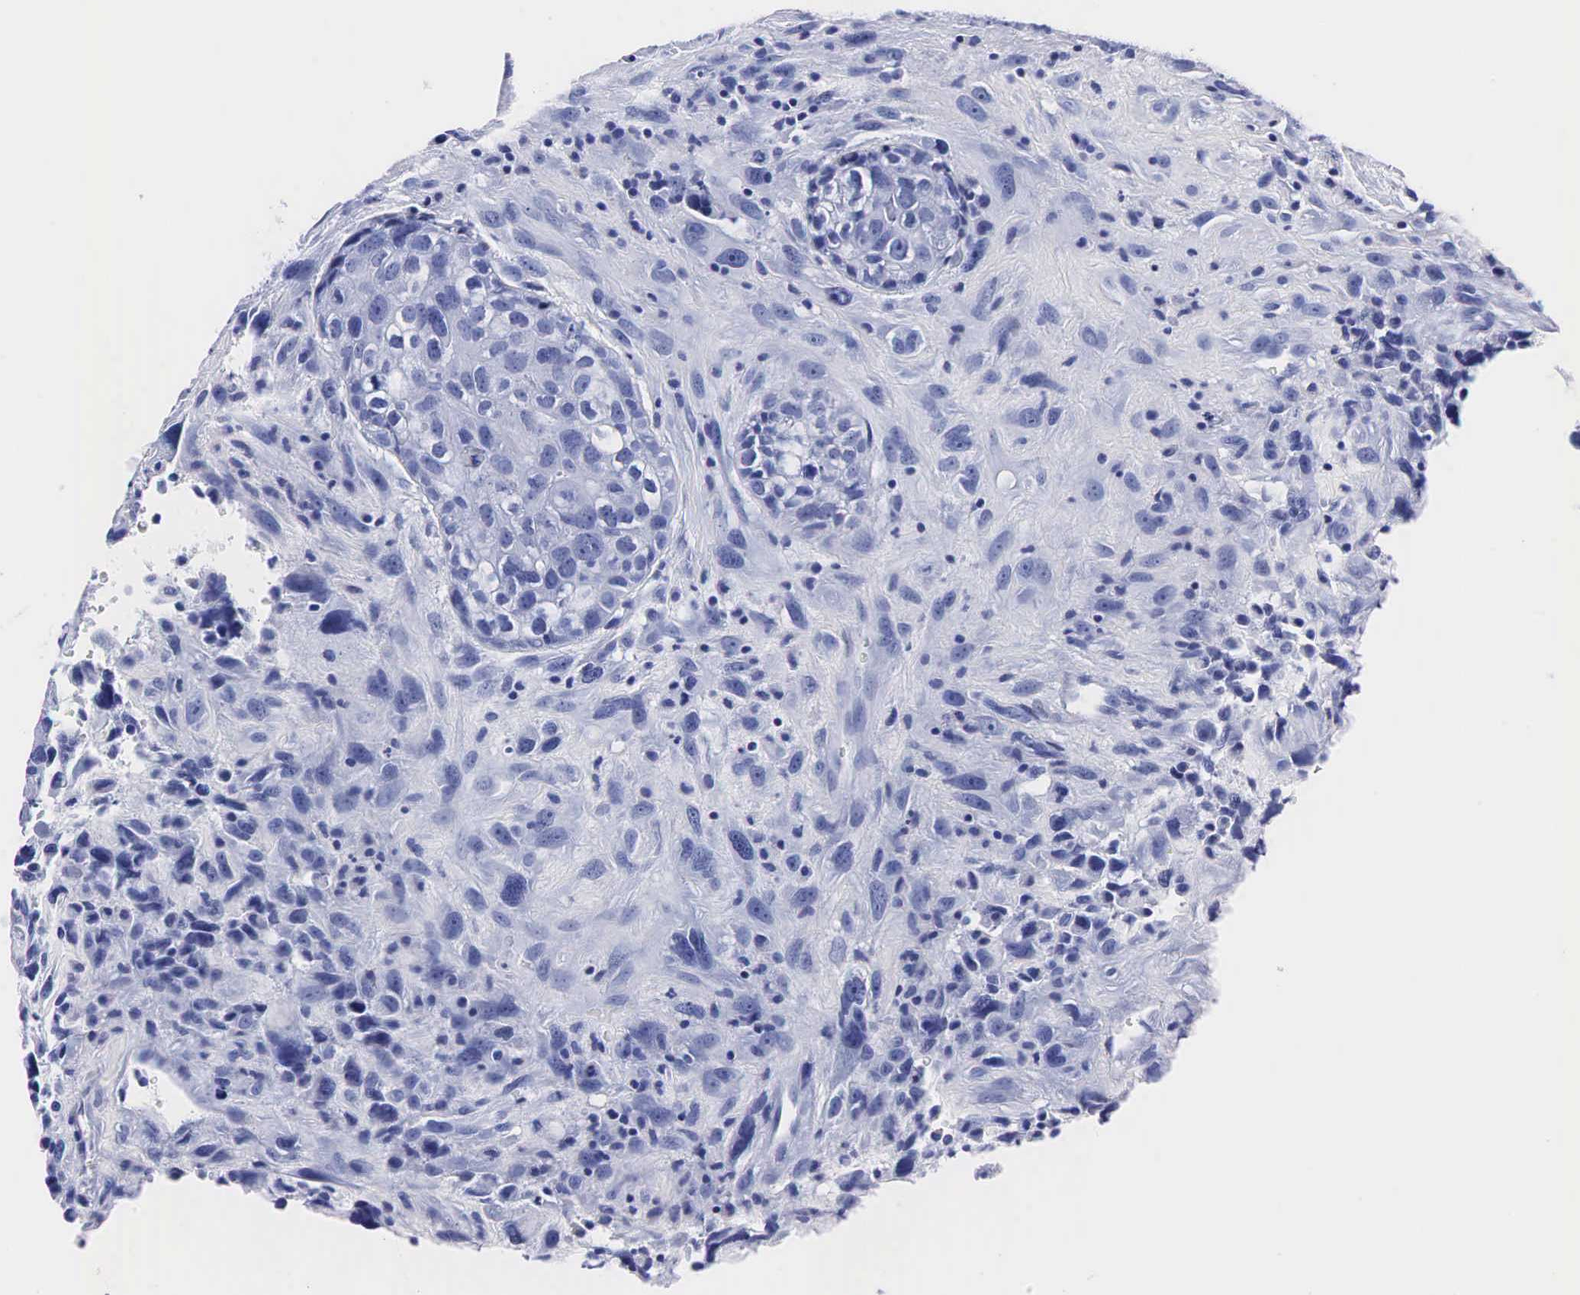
{"staining": {"intensity": "negative", "quantity": "none", "location": "none"}, "tissue": "breast cancer", "cell_type": "Tumor cells", "image_type": "cancer", "snomed": [{"axis": "morphology", "description": "Neoplasm, malignant, NOS"}, {"axis": "topography", "description": "Breast"}], "caption": "An image of breast malignant neoplasm stained for a protein displays no brown staining in tumor cells.", "gene": "TG", "patient": {"sex": "female", "age": 50}}